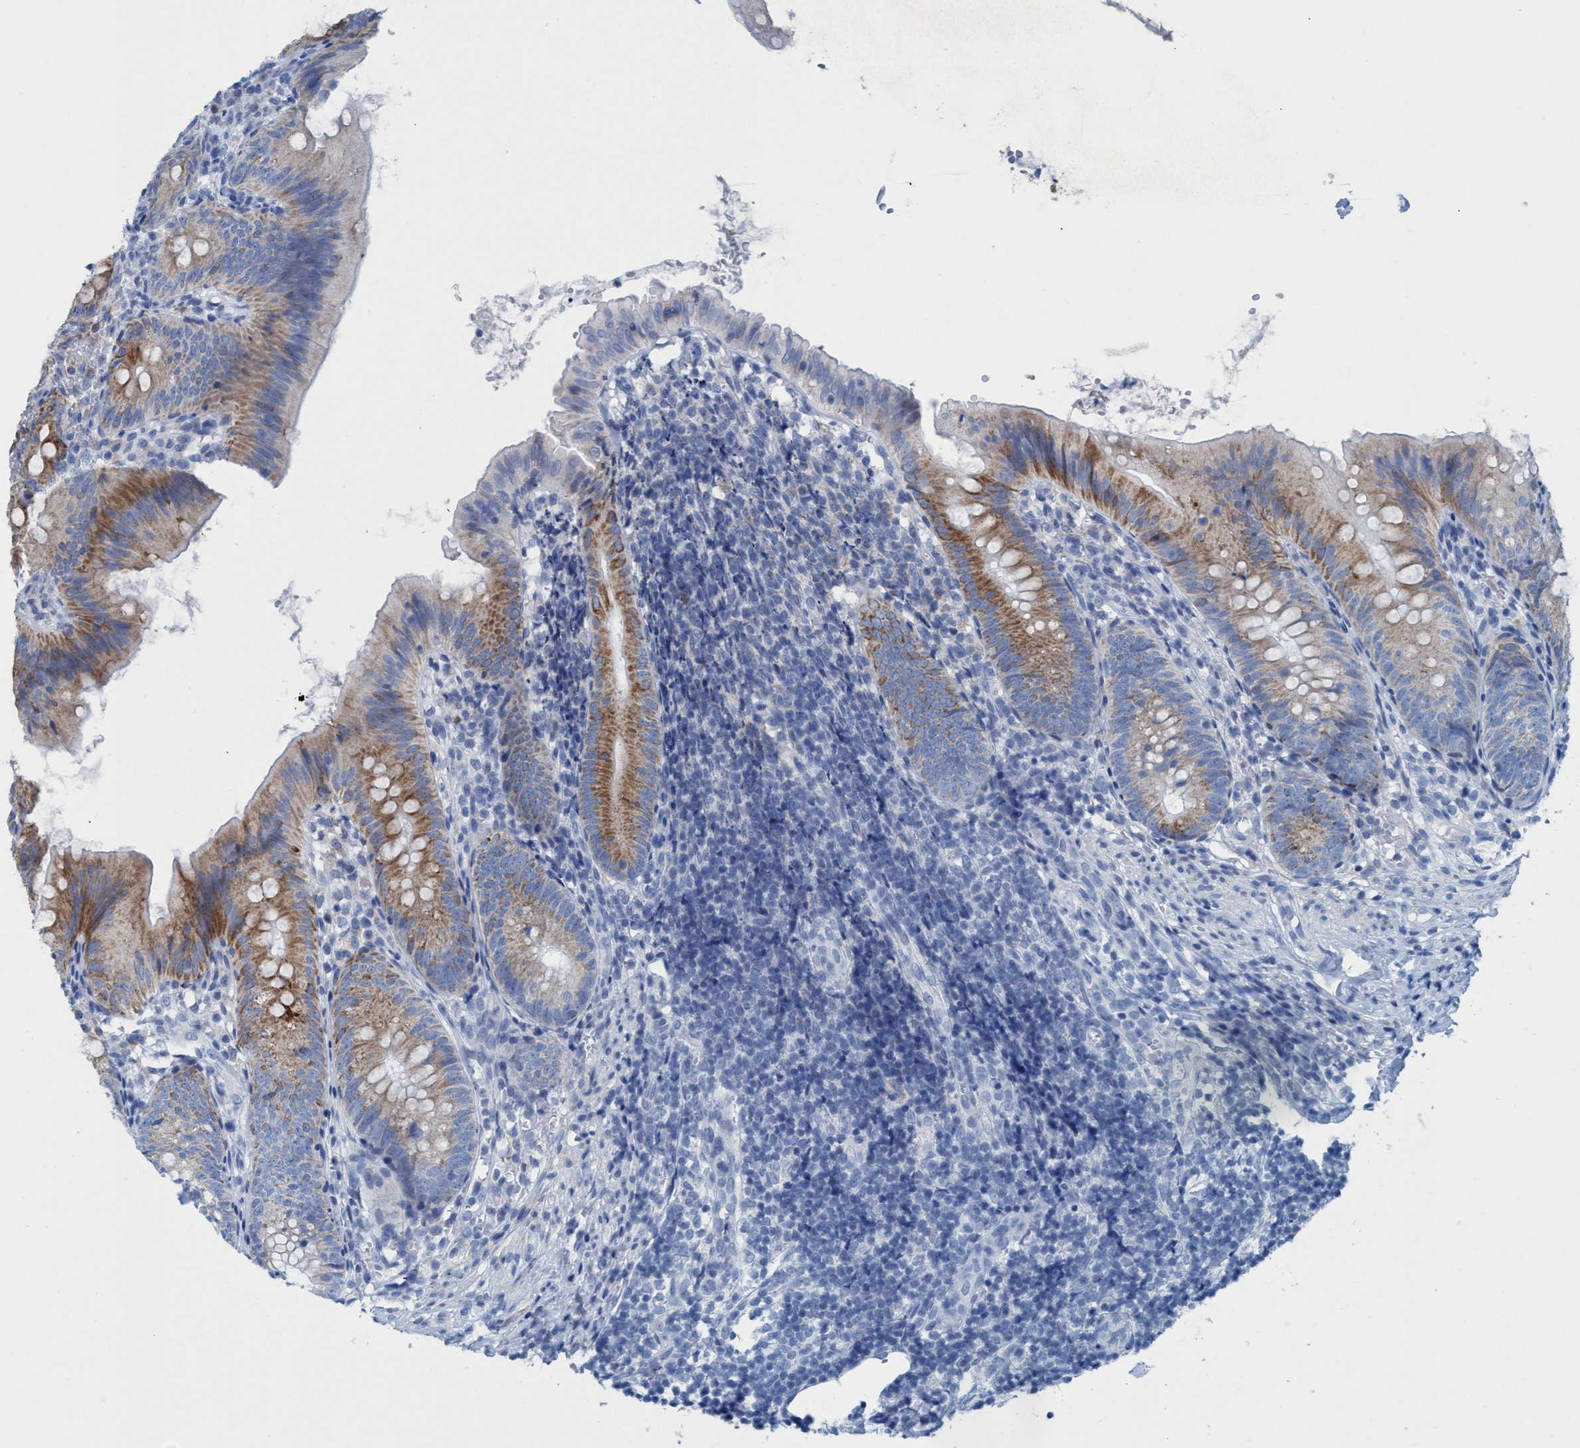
{"staining": {"intensity": "moderate", "quantity": ">75%", "location": "cytoplasmic/membranous"}, "tissue": "appendix", "cell_type": "Glandular cells", "image_type": "normal", "snomed": [{"axis": "morphology", "description": "Normal tissue, NOS"}, {"axis": "topography", "description": "Appendix"}], "caption": "Benign appendix displays moderate cytoplasmic/membranous staining in approximately >75% of glandular cells (DAB (3,3'-diaminobenzidine) IHC with brightfield microscopy, high magnification)..", "gene": "GGA3", "patient": {"sex": "male", "age": 1}}